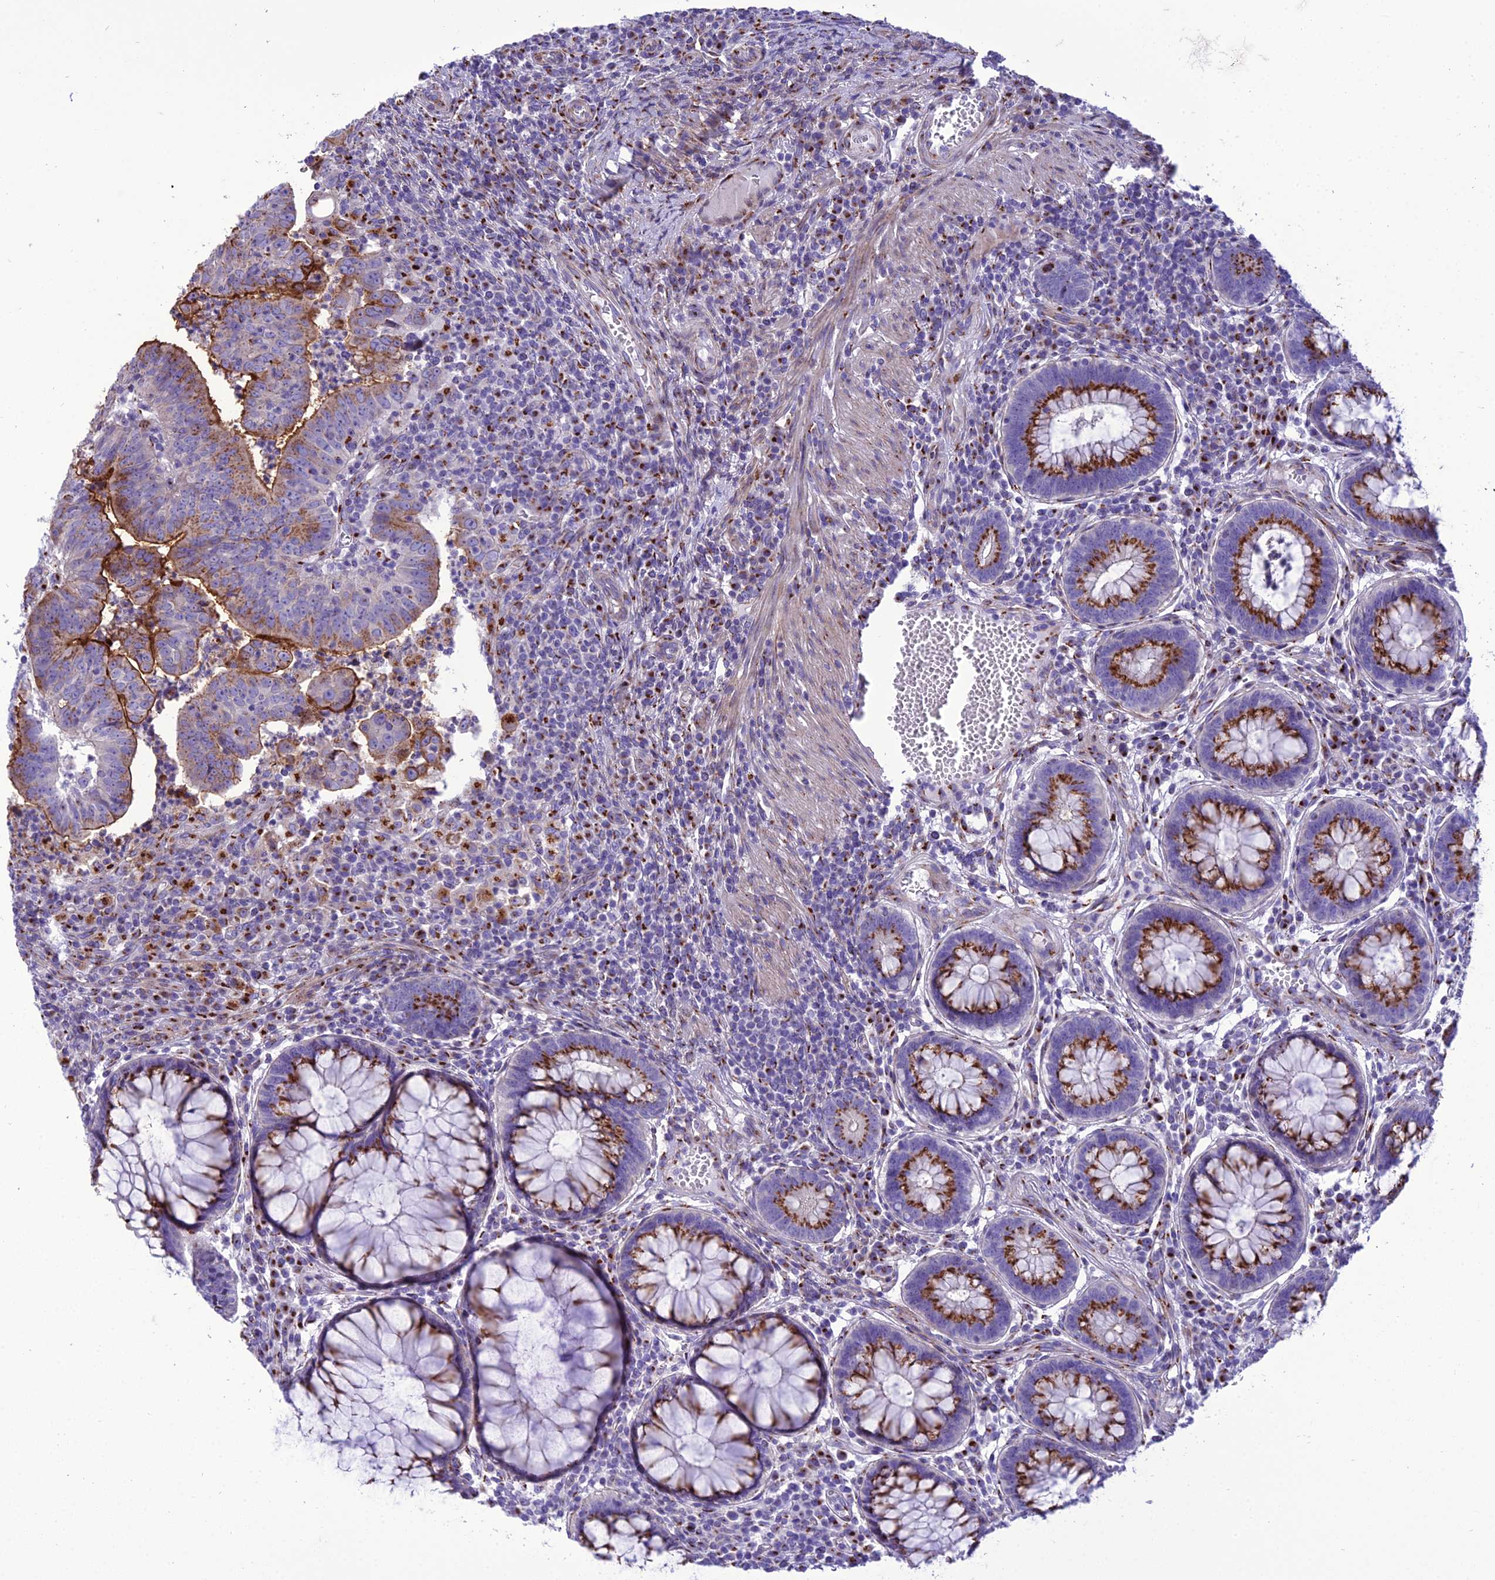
{"staining": {"intensity": "moderate", "quantity": "25%-75%", "location": "cytoplasmic/membranous"}, "tissue": "colorectal cancer", "cell_type": "Tumor cells", "image_type": "cancer", "snomed": [{"axis": "morphology", "description": "Adenocarcinoma, NOS"}, {"axis": "topography", "description": "Rectum"}], "caption": "The photomicrograph exhibits staining of adenocarcinoma (colorectal), revealing moderate cytoplasmic/membranous protein staining (brown color) within tumor cells.", "gene": "GOLM2", "patient": {"sex": "male", "age": 69}}